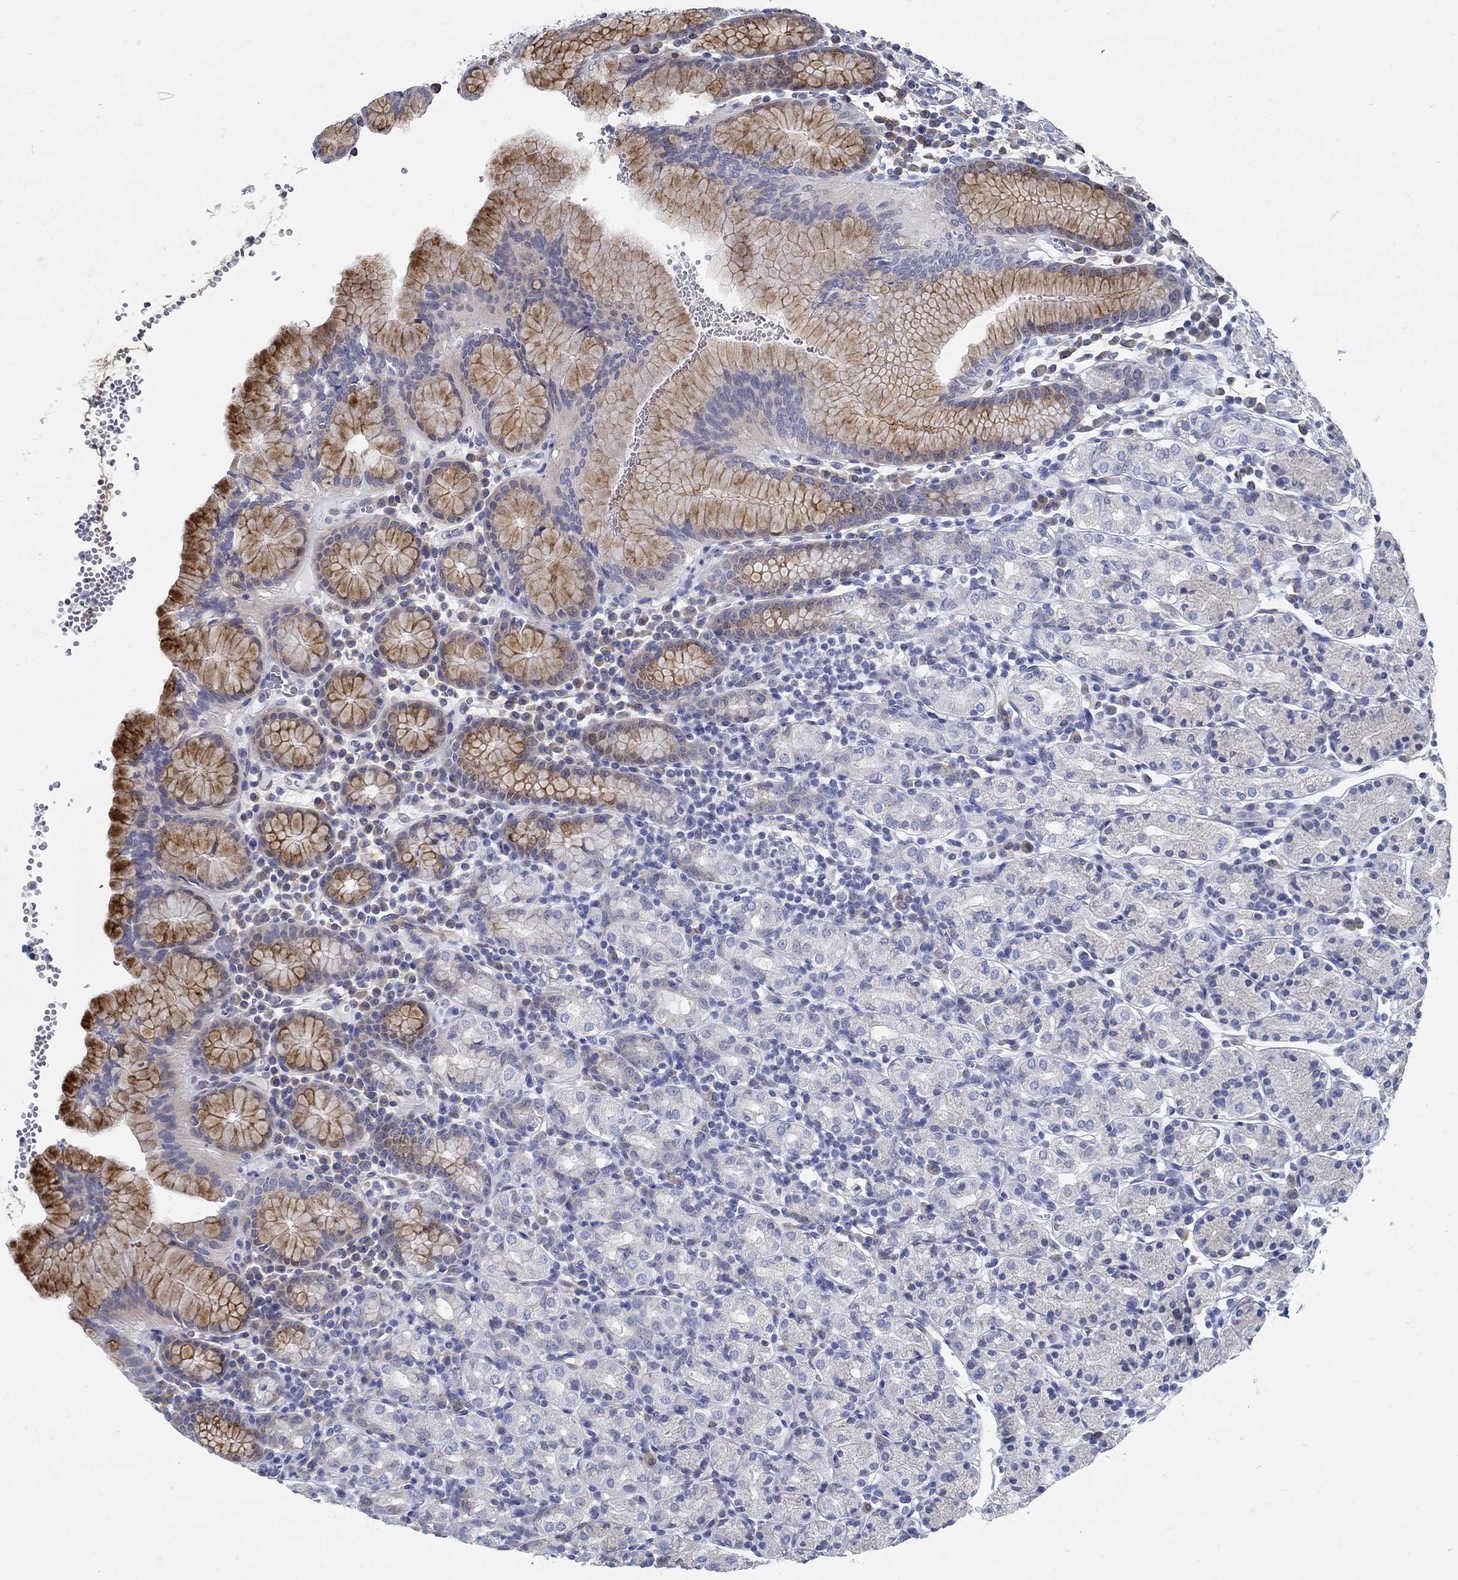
{"staining": {"intensity": "moderate", "quantity": "<25%", "location": "cytoplasmic/membranous"}, "tissue": "stomach", "cell_type": "Glandular cells", "image_type": "normal", "snomed": [{"axis": "morphology", "description": "Normal tissue, NOS"}, {"axis": "topography", "description": "Stomach, upper"}, {"axis": "topography", "description": "Stomach"}], "caption": "Approximately <25% of glandular cells in unremarkable stomach display moderate cytoplasmic/membranous protein expression as visualized by brown immunohistochemical staining.", "gene": "C15orf39", "patient": {"sex": "male", "age": 62}}